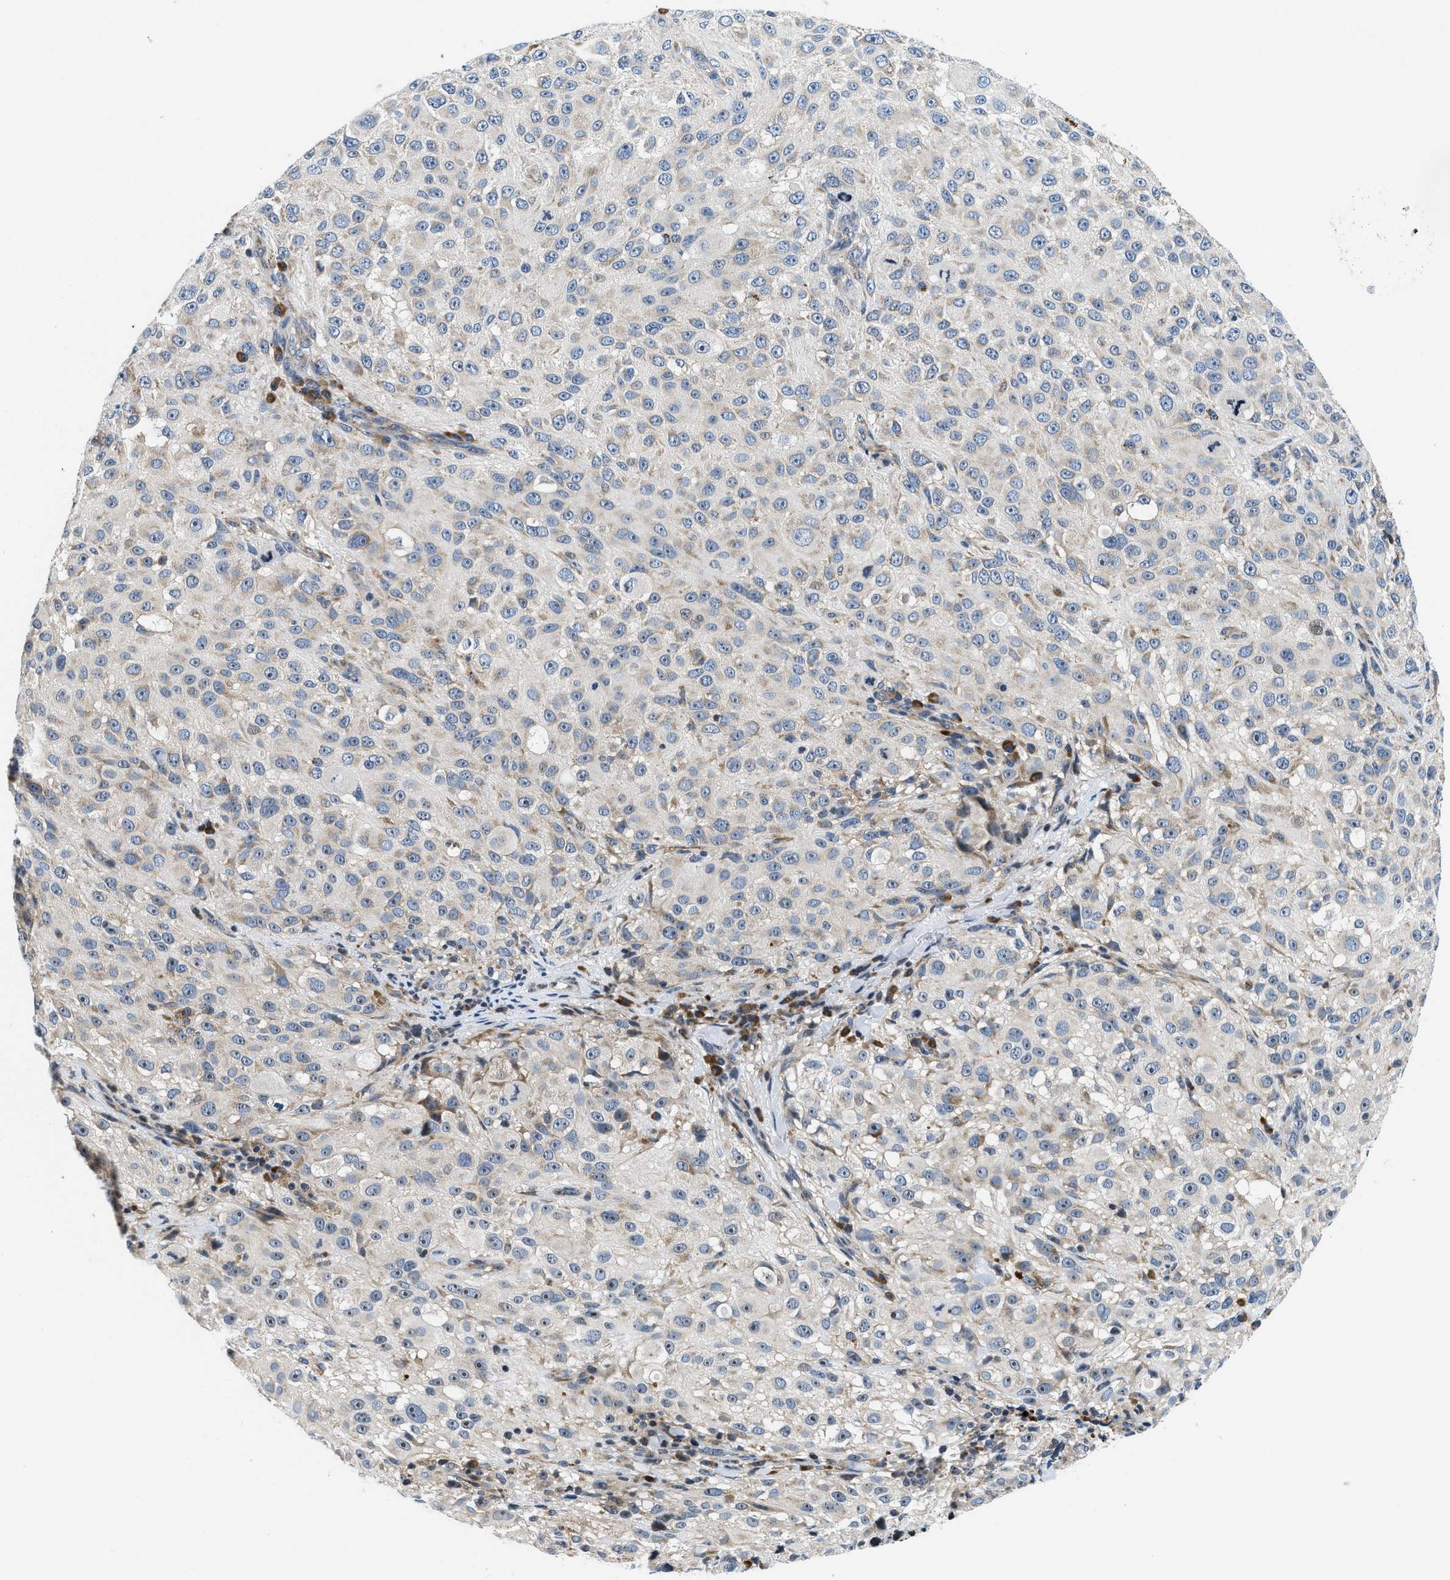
{"staining": {"intensity": "negative", "quantity": "none", "location": "none"}, "tissue": "melanoma", "cell_type": "Tumor cells", "image_type": "cancer", "snomed": [{"axis": "morphology", "description": "Necrosis, NOS"}, {"axis": "morphology", "description": "Malignant melanoma, NOS"}, {"axis": "topography", "description": "Skin"}], "caption": "Tumor cells are negative for protein expression in human melanoma.", "gene": "IKBKE", "patient": {"sex": "female", "age": 87}}